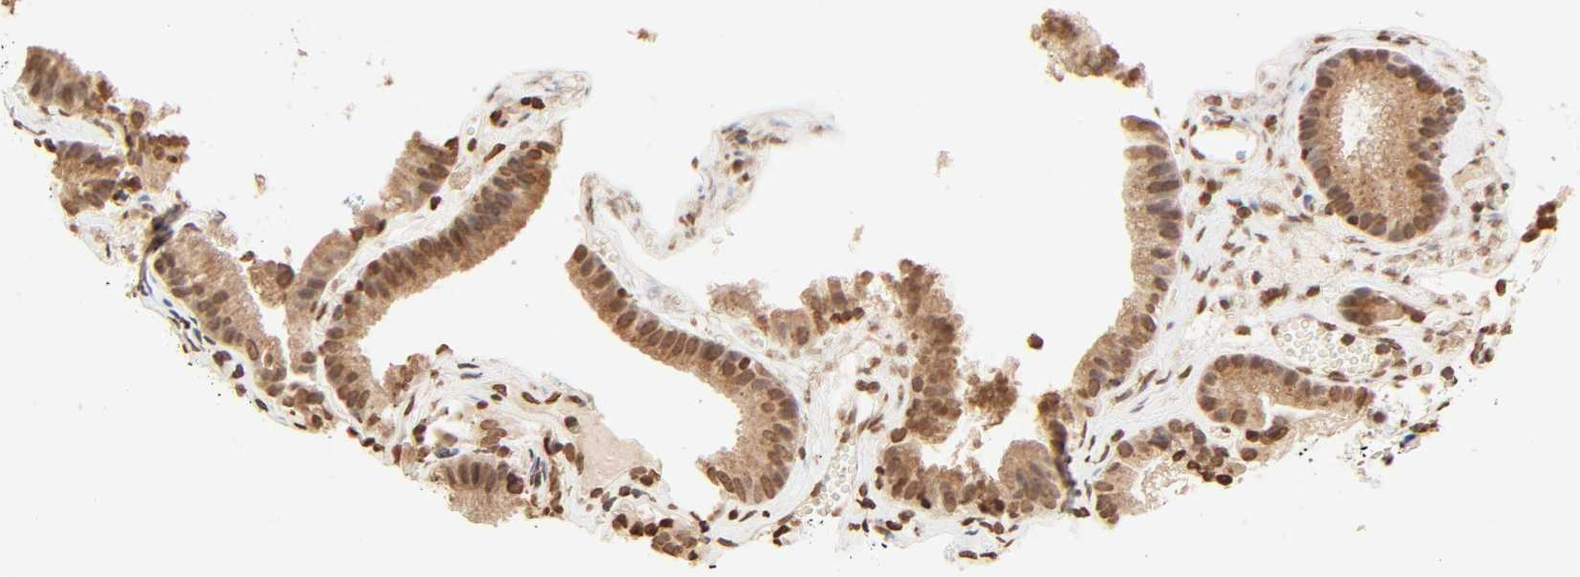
{"staining": {"intensity": "strong", "quantity": ">75%", "location": "cytoplasmic/membranous,nuclear"}, "tissue": "gallbladder", "cell_type": "Glandular cells", "image_type": "normal", "snomed": [{"axis": "morphology", "description": "Normal tissue, NOS"}, {"axis": "topography", "description": "Gallbladder"}], "caption": "A high-resolution histopathology image shows IHC staining of benign gallbladder, which shows strong cytoplasmic/membranous,nuclear expression in about >75% of glandular cells. The protein of interest is stained brown, and the nuclei are stained in blue (DAB (3,3'-diaminobenzidine) IHC with brightfield microscopy, high magnification).", "gene": "TBL1X", "patient": {"sex": "female", "age": 24}}